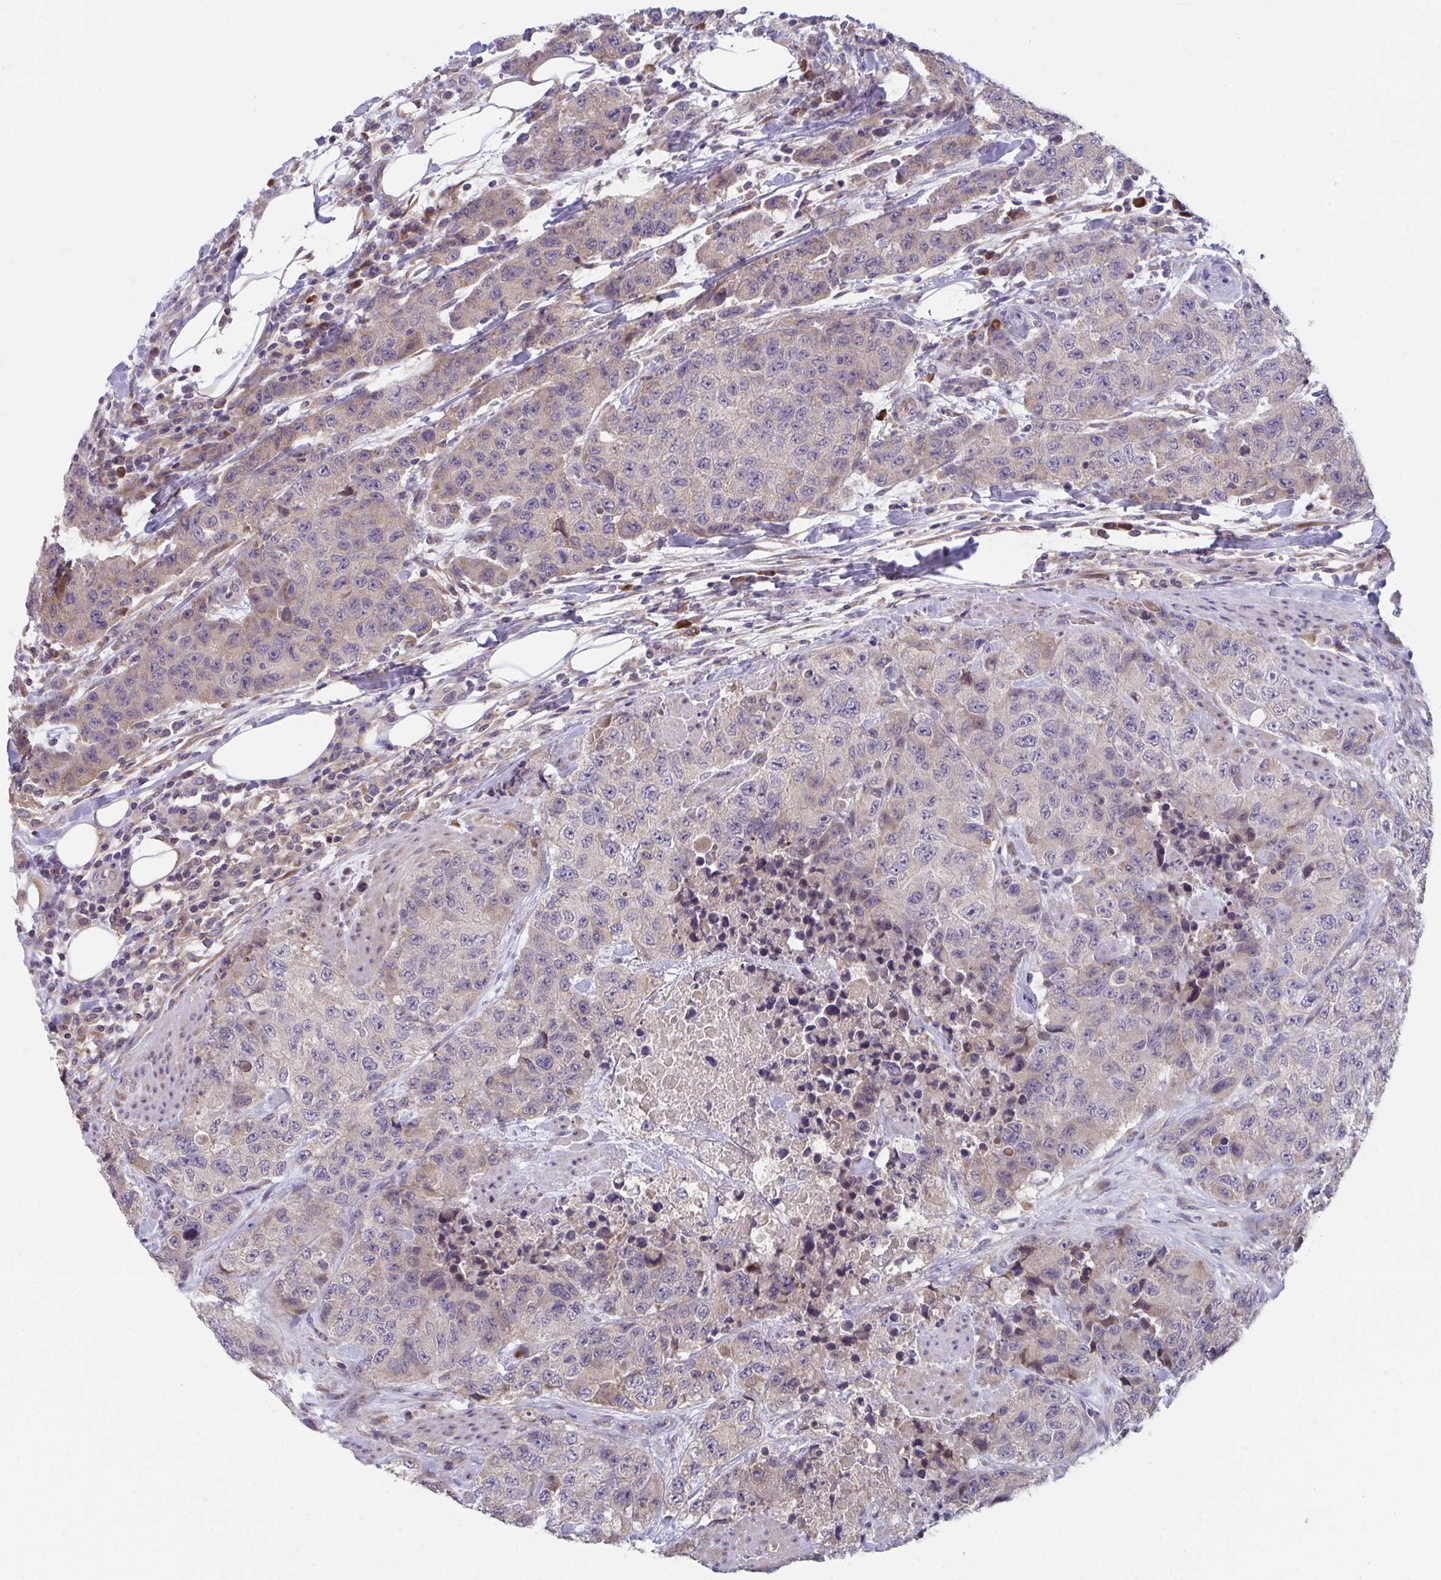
{"staining": {"intensity": "weak", "quantity": "25%-75%", "location": "cytoplasmic/membranous"}, "tissue": "urothelial cancer", "cell_type": "Tumor cells", "image_type": "cancer", "snomed": [{"axis": "morphology", "description": "Urothelial carcinoma, High grade"}, {"axis": "topography", "description": "Urinary bladder"}], "caption": "Weak cytoplasmic/membranous protein positivity is identified in approximately 25%-75% of tumor cells in urothelial cancer. The staining was performed using DAB to visualize the protein expression in brown, while the nuclei were stained in blue with hematoxylin (Magnification: 20x).", "gene": "SUSD4", "patient": {"sex": "female", "age": 78}}